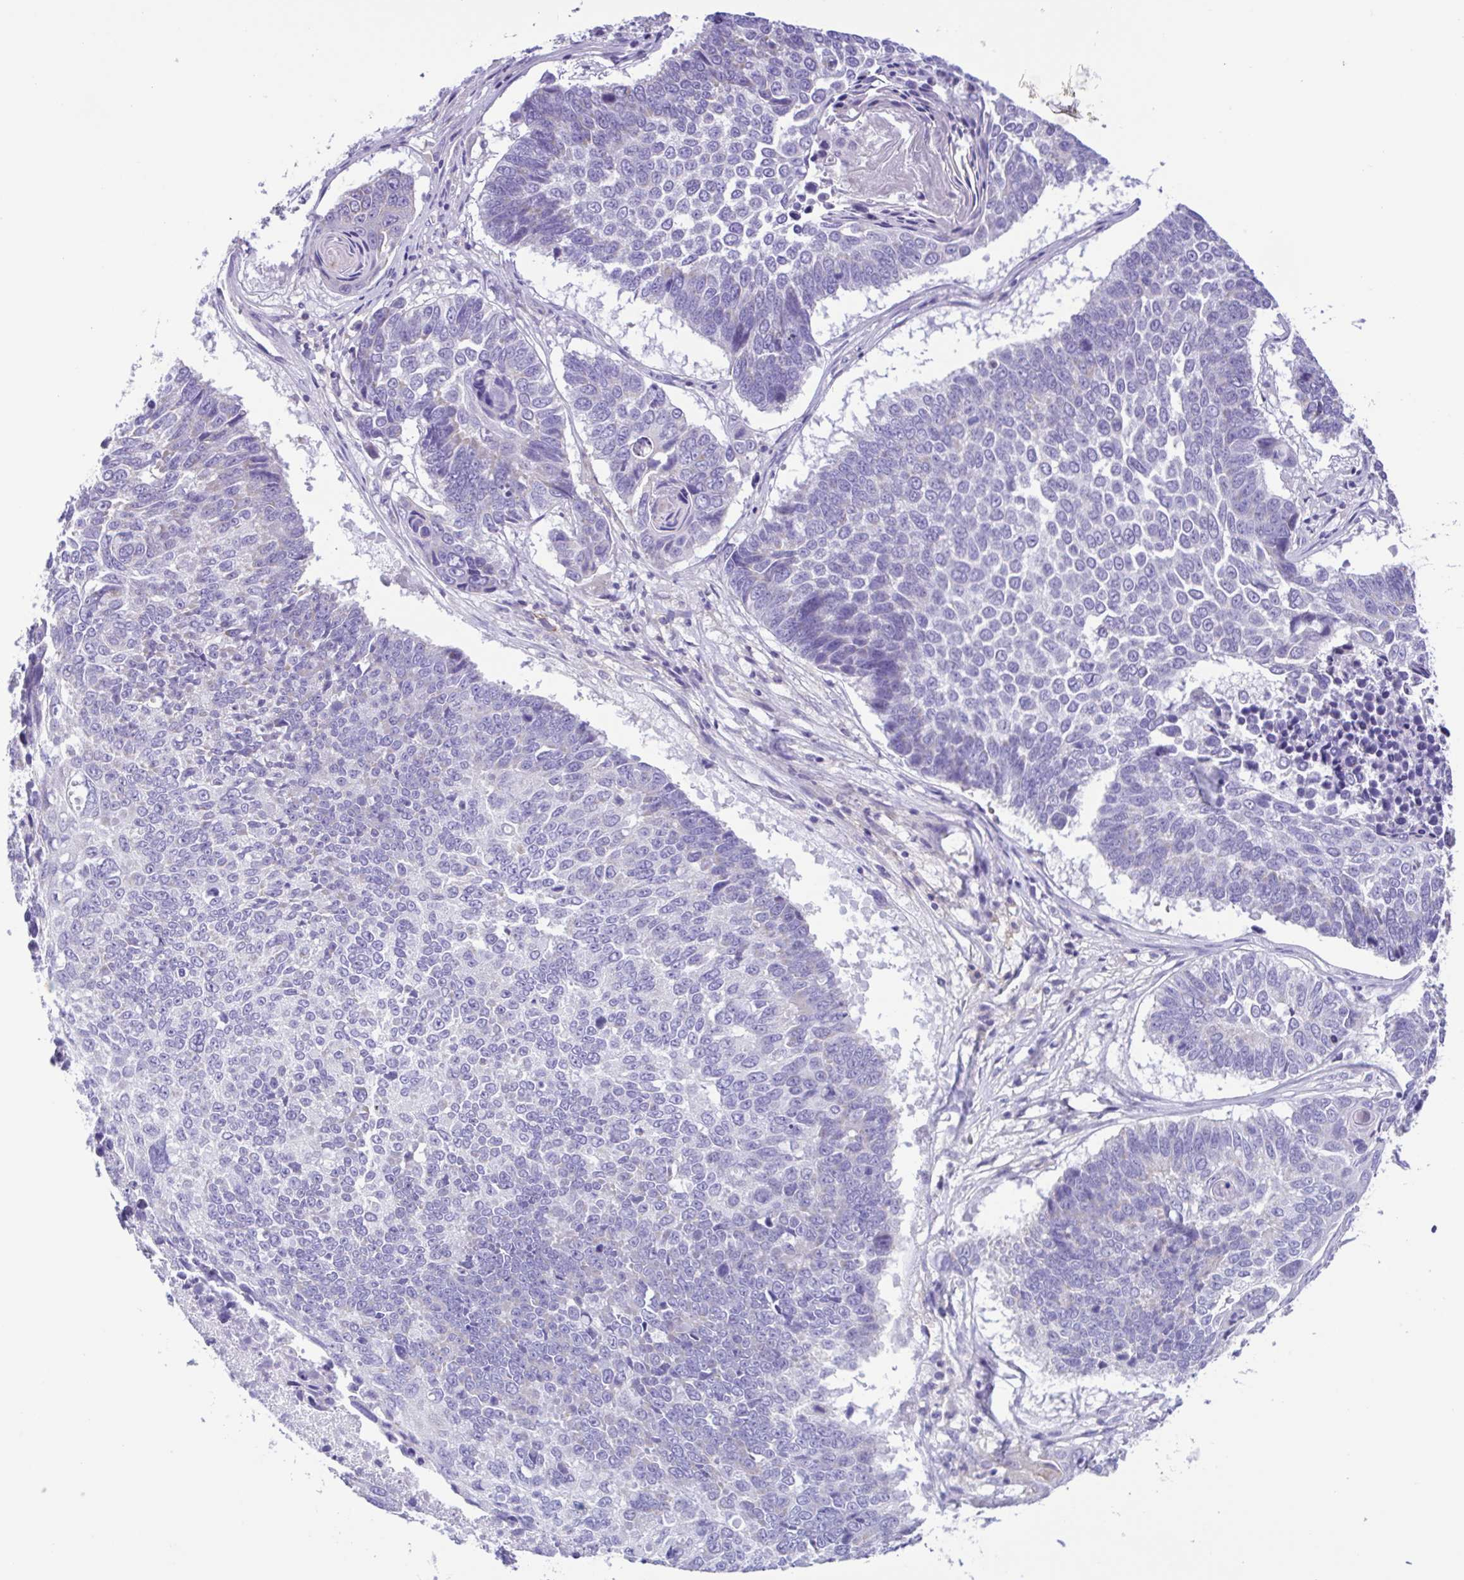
{"staining": {"intensity": "negative", "quantity": "none", "location": "none"}, "tissue": "lung cancer", "cell_type": "Tumor cells", "image_type": "cancer", "snomed": [{"axis": "morphology", "description": "Squamous cell carcinoma, NOS"}, {"axis": "topography", "description": "Lung"}], "caption": "An image of lung squamous cell carcinoma stained for a protein shows no brown staining in tumor cells.", "gene": "CD72", "patient": {"sex": "male", "age": 73}}